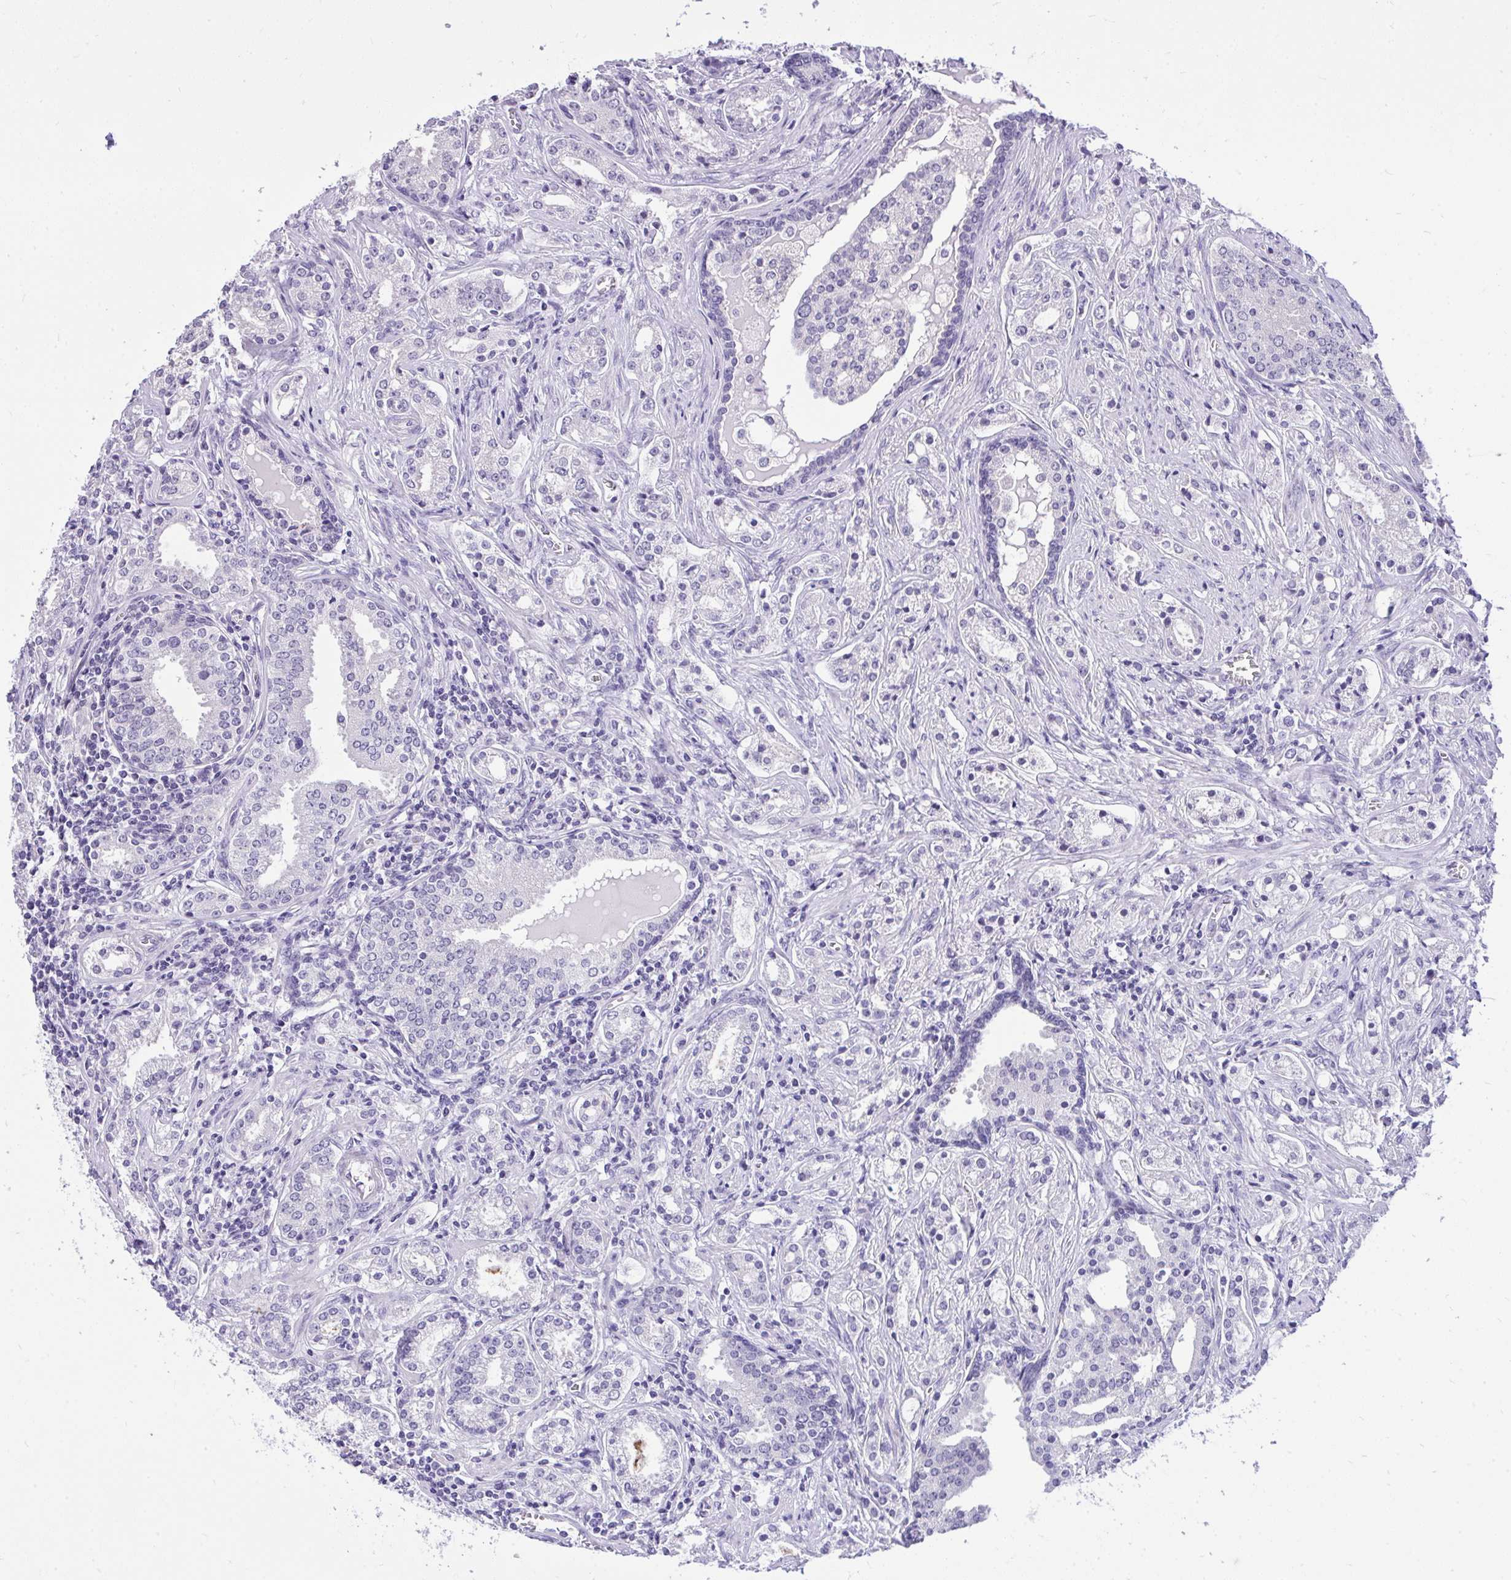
{"staining": {"intensity": "negative", "quantity": "none", "location": "none"}, "tissue": "prostate cancer", "cell_type": "Tumor cells", "image_type": "cancer", "snomed": [{"axis": "morphology", "description": "Adenocarcinoma, Medium grade"}, {"axis": "topography", "description": "Prostate"}], "caption": "High power microscopy histopathology image of an immunohistochemistry histopathology image of prostate cancer (medium-grade adenocarcinoma), revealing no significant expression in tumor cells.", "gene": "PRM2", "patient": {"sex": "male", "age": 57}}